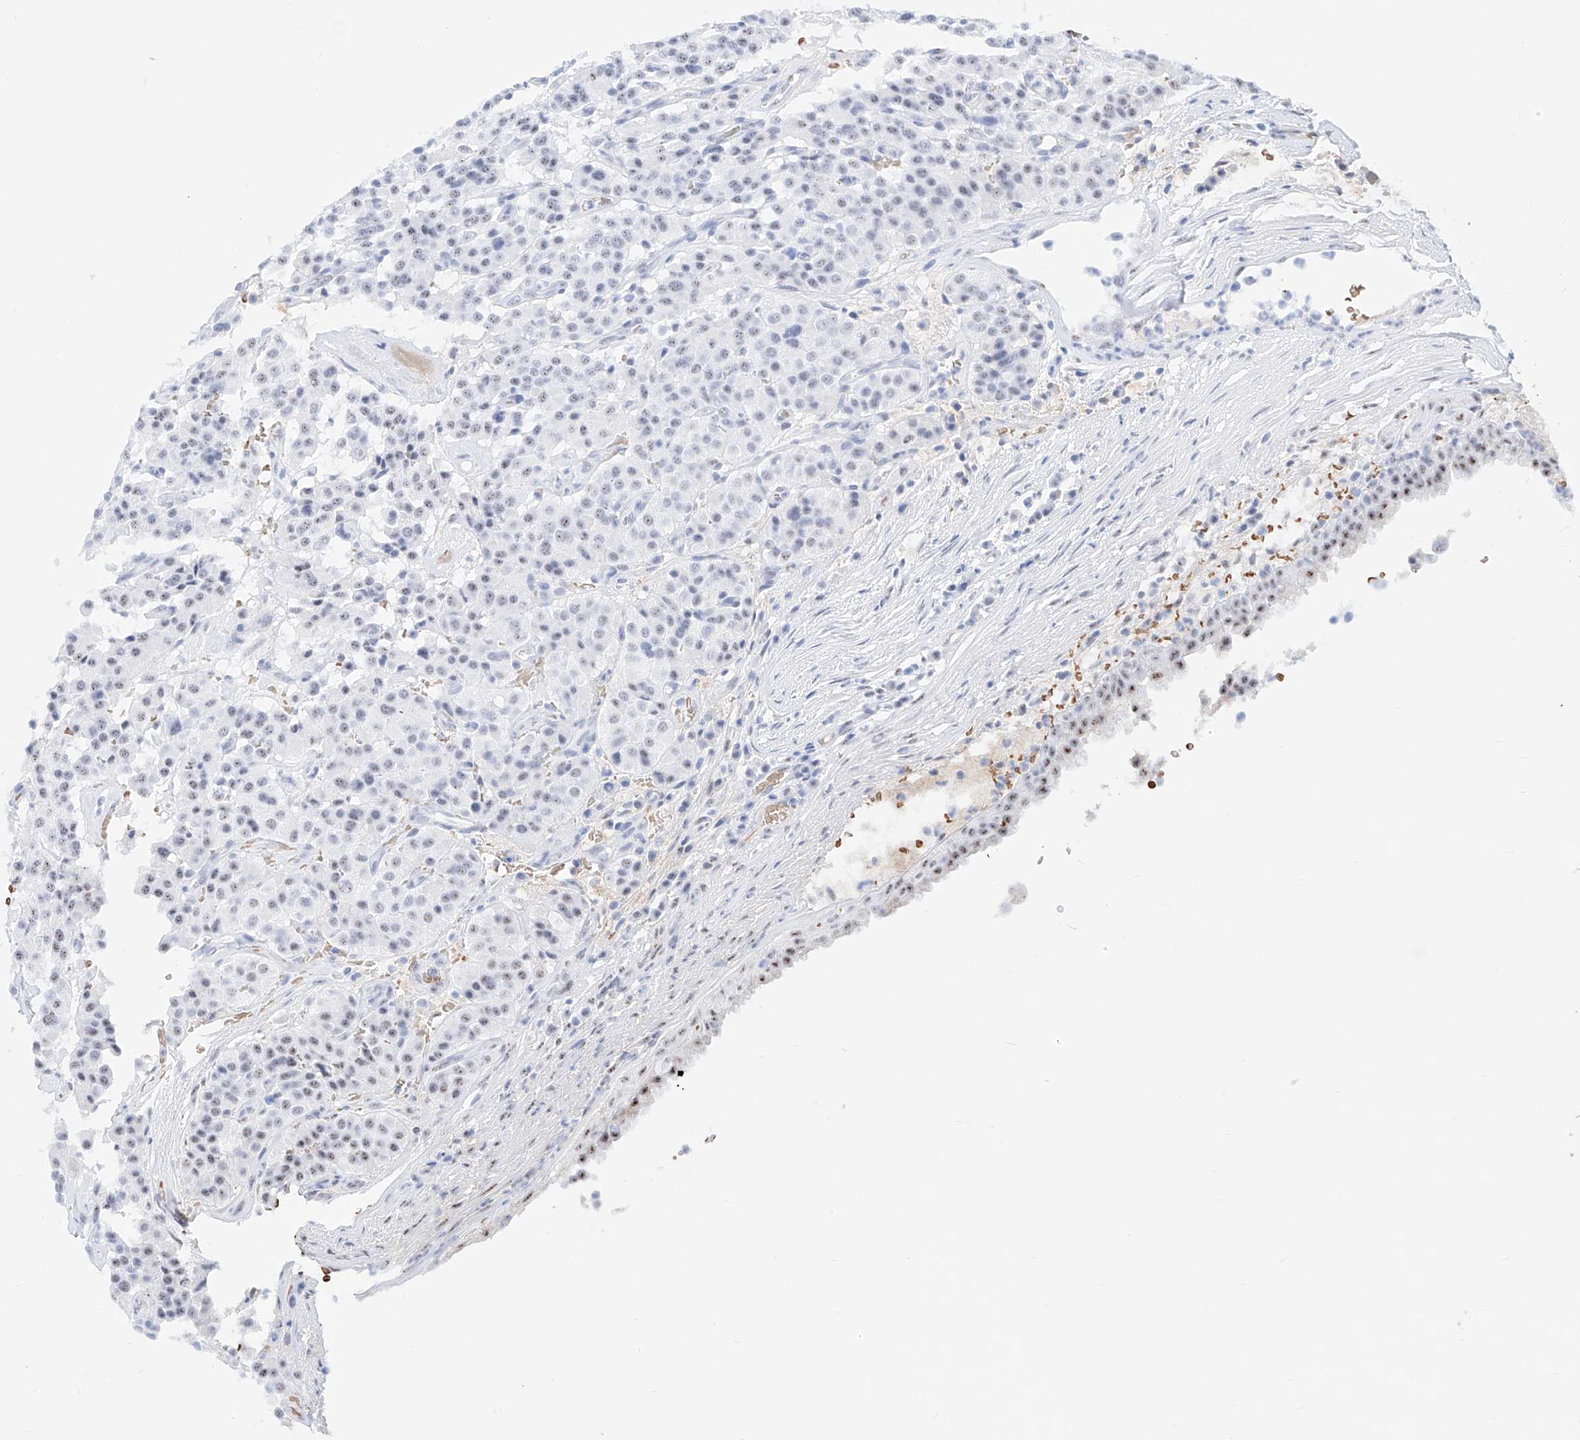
{"staining": {"intensity": "negative", "quantity": "none", "location": "none"}, "tissue": "carcinoid", "cell_type": "Tumor cells", "image_type": "cancer", "snomed": [{"axis": "morphology", "description": "Carcinoid, malignant, NOS"}, {"axis": "topography", "description": "Lung"}], "caption": "Carcinoid (malignant) was stained to show a protein in brown. There is no significant staining in tumor cells.", "gene": "ZFP42", "patient": {"sex": "male", "age": 30}}